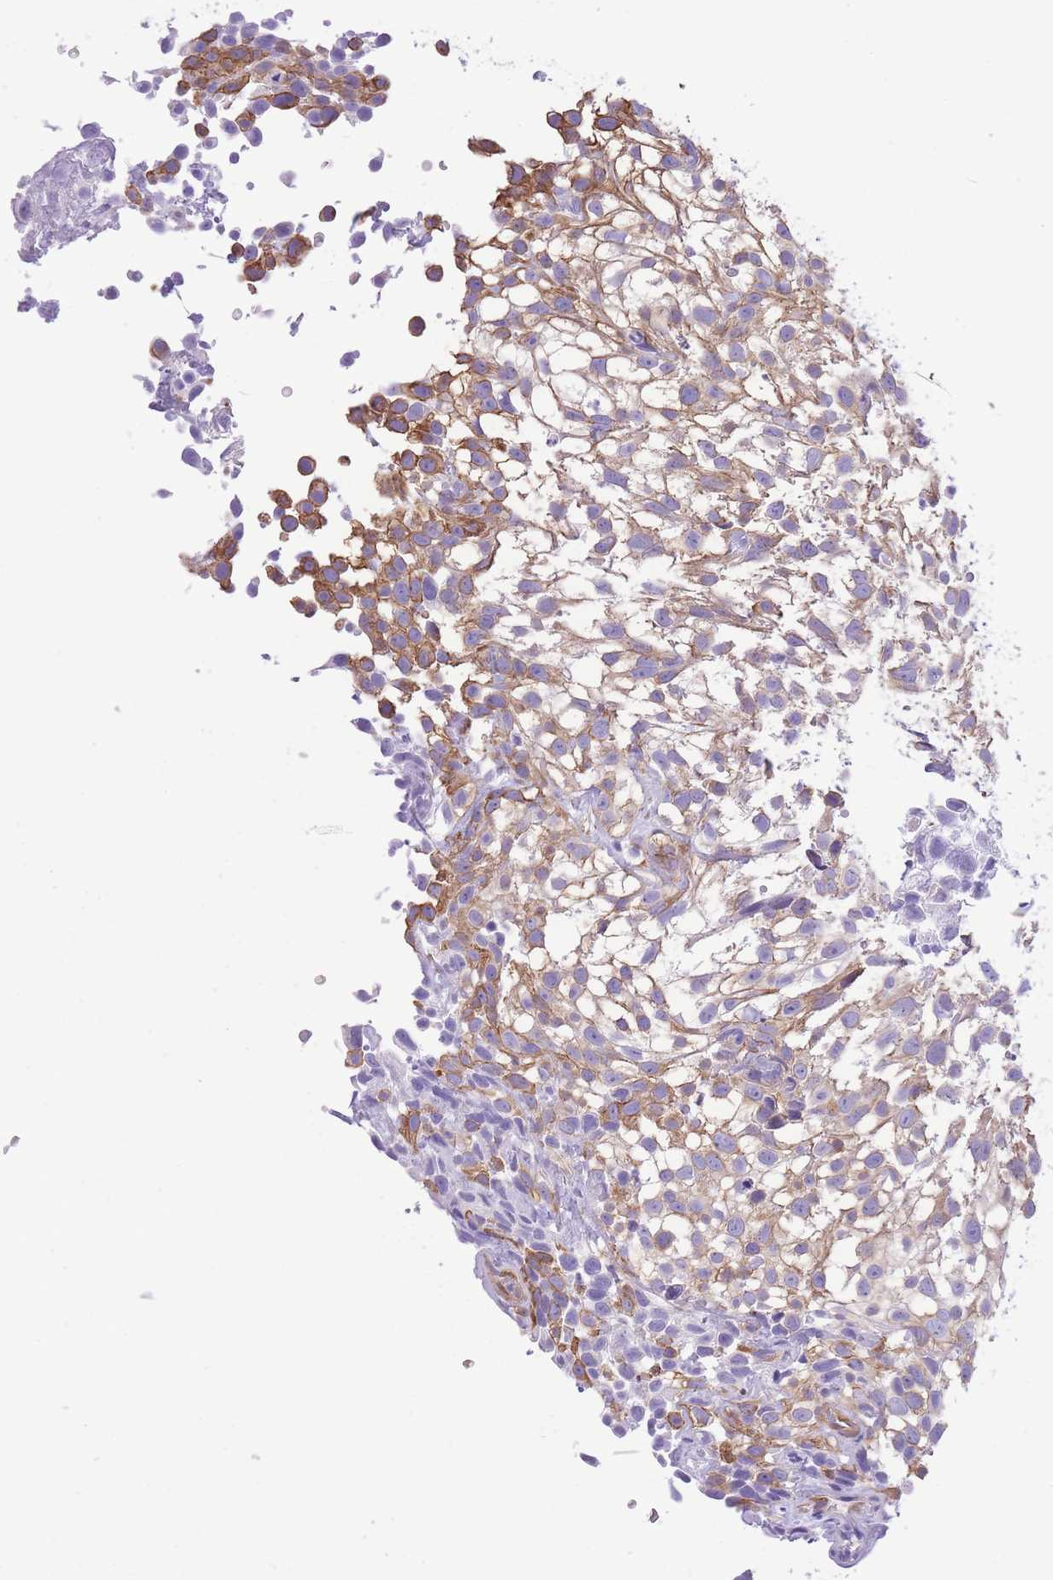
{"staining": {"intensity": "moderate", "quantity": "25%-75%", "location": "cytoplasmic/membranous"}, "tissue": "urothelial cancer", "cell_type": "Tumor cells", "image_type": "cancer", "snomed": [{"axis": "morphology", "description": "Urothelial carcinoma, High grade"}, {"axis": "topography", "description": "Urinary bladder"}], "caption": "Immunohistochemistry (IHC) image of neoplastic tissue: urothelial carcinoma (high-grade) stained using immunohistochemistry displays medium levels of moderate protein expression localized specifically in the cytoplasmic/membranous of tumor cells, appearing as a cytoplasmic/membranous brown color.", "gene": "RHOU", "patient": {"sex": "male", "age": 56}}